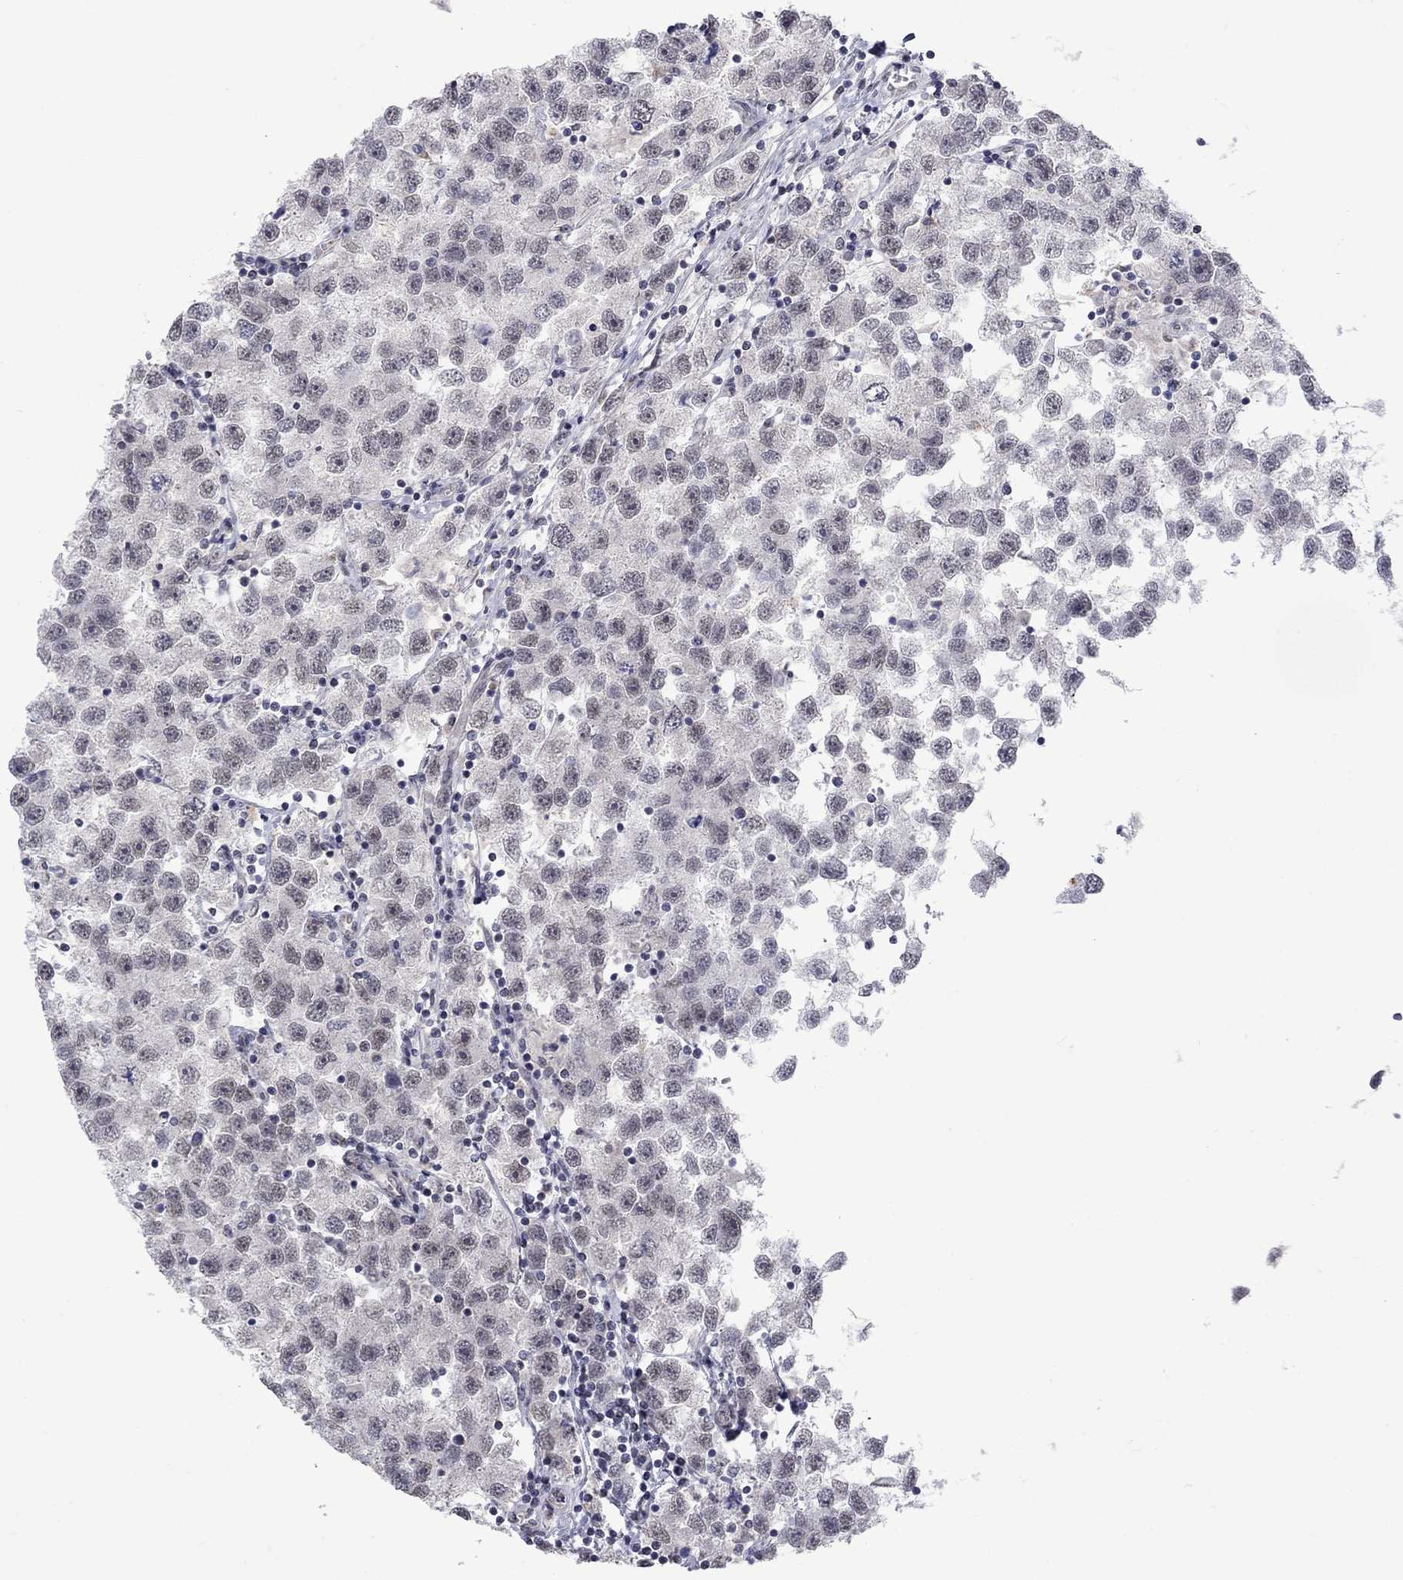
{"staining": {"intensity": "negative", "quantity": "none", "location": "none"}, "tissue": "testis cancer", "cell_type": "Tumor cells", "image_type": "cancer", "snomed": [{"axis": "morphology", "description": "Seminoma, NOS"}, {"axis": "topography", "description": "Testis"}], "caption": "An image of testis cancer stained for a protein demonstrates no brown staining in tumor cells. Brightfield microscopy of IHC stained with DAB (brown) and hematoxylin (blue), captured at high magnification.", "gene": "KCNJ16", "patient": {"sex": "male", "age": 26}}